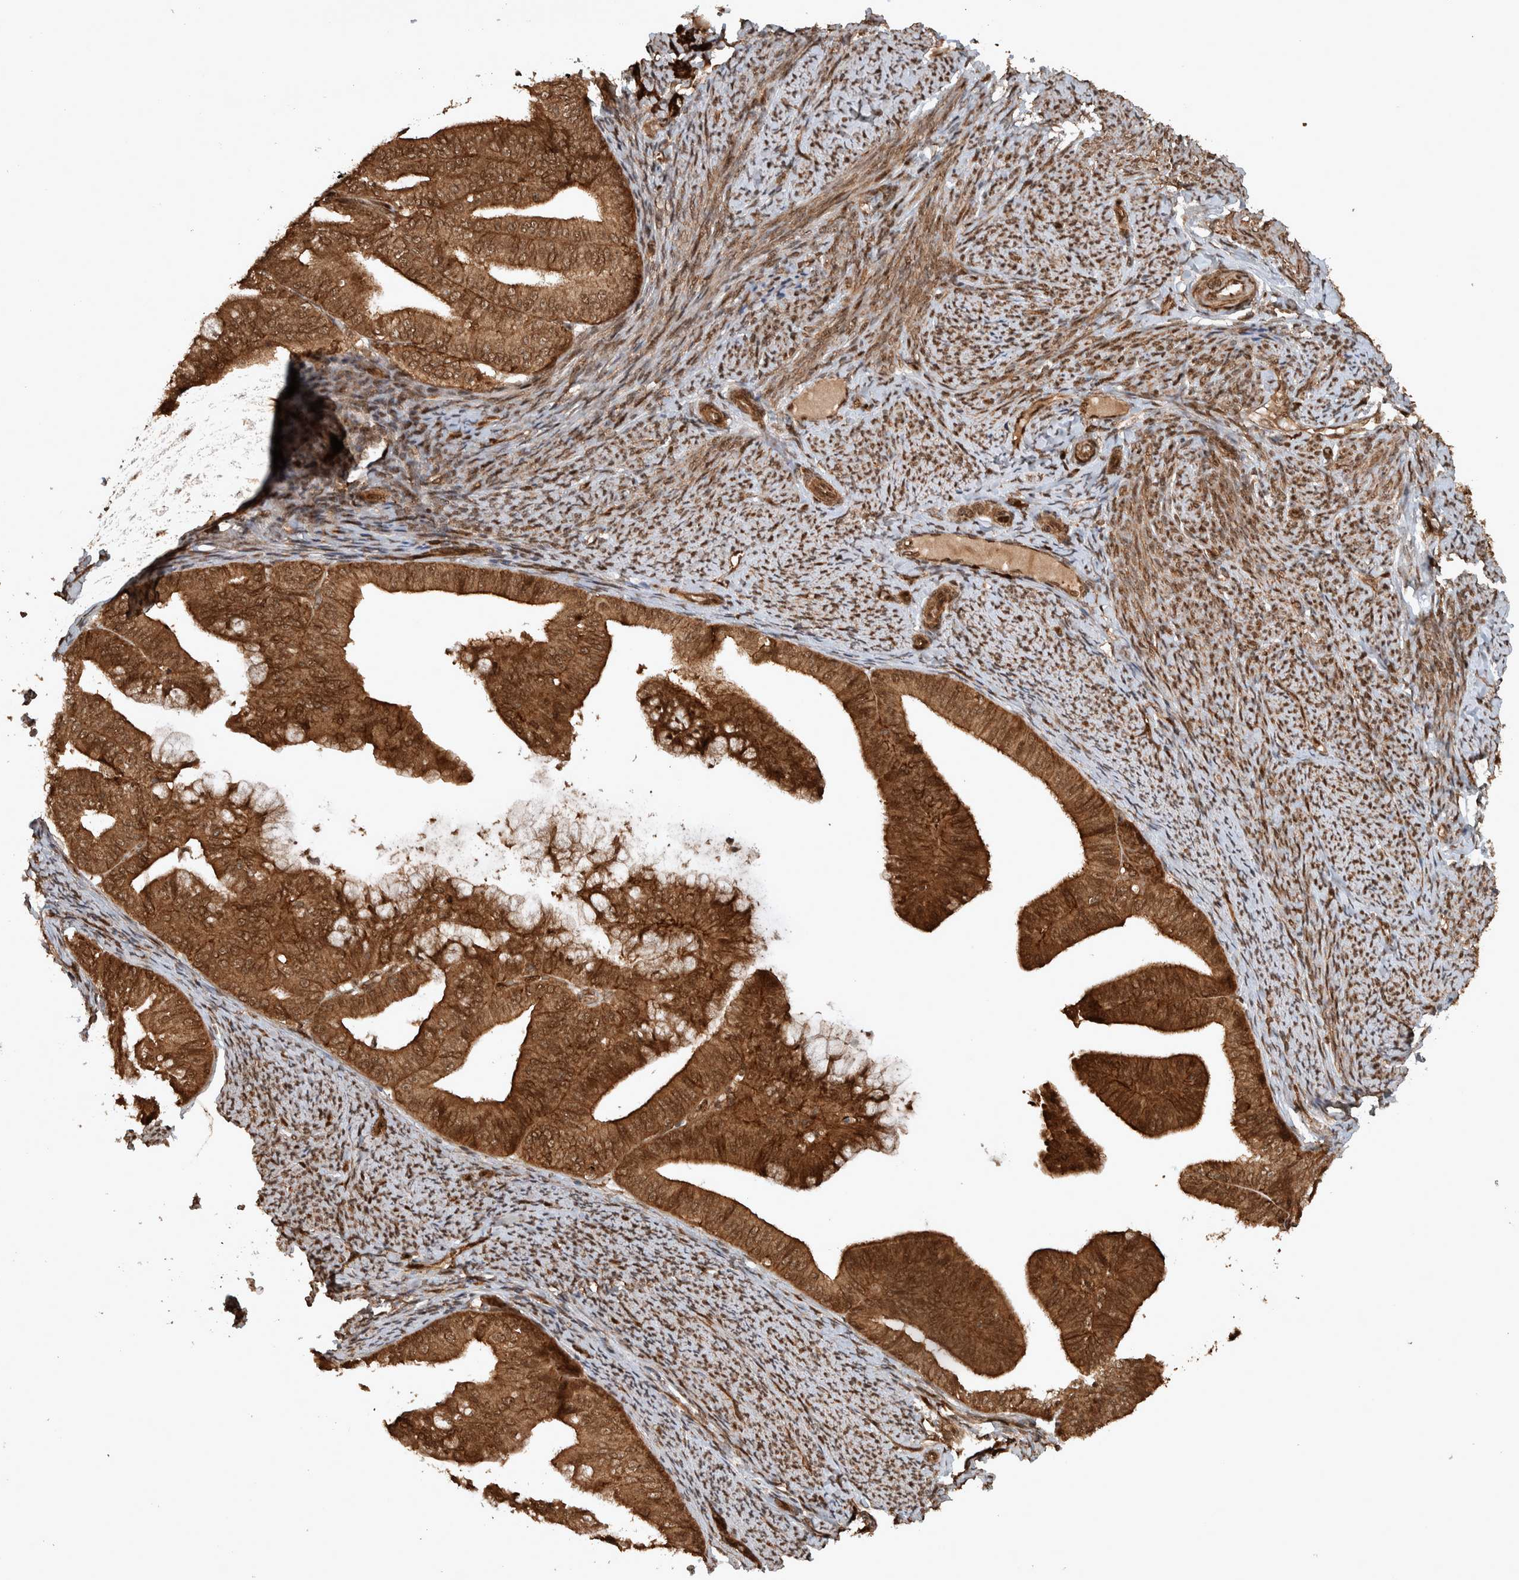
{"staining": {"intensity": "strong", "quantity": ">75%", "location": "cytoplasmic/membranous,nuclear"}, "tissue": "endometrial cancer", "cell_type": "Tumor cells", "image_type": "cancer", "snomed": [{"axis": "morphology", "description": "Adenocarcinoma, NOS"}, {"axis": "topography", "description": "Endometrium"}], "caption": "Endometrial cancer (adenocarcinoma) tissue exhibits strong cytoplasmic/membranous and nuclear positivity in approximately >75% of tumor cells, visualized by immunohistochemistry.", "gene": "CNTROB", "patient": {"sex": "female", "age": 63}}